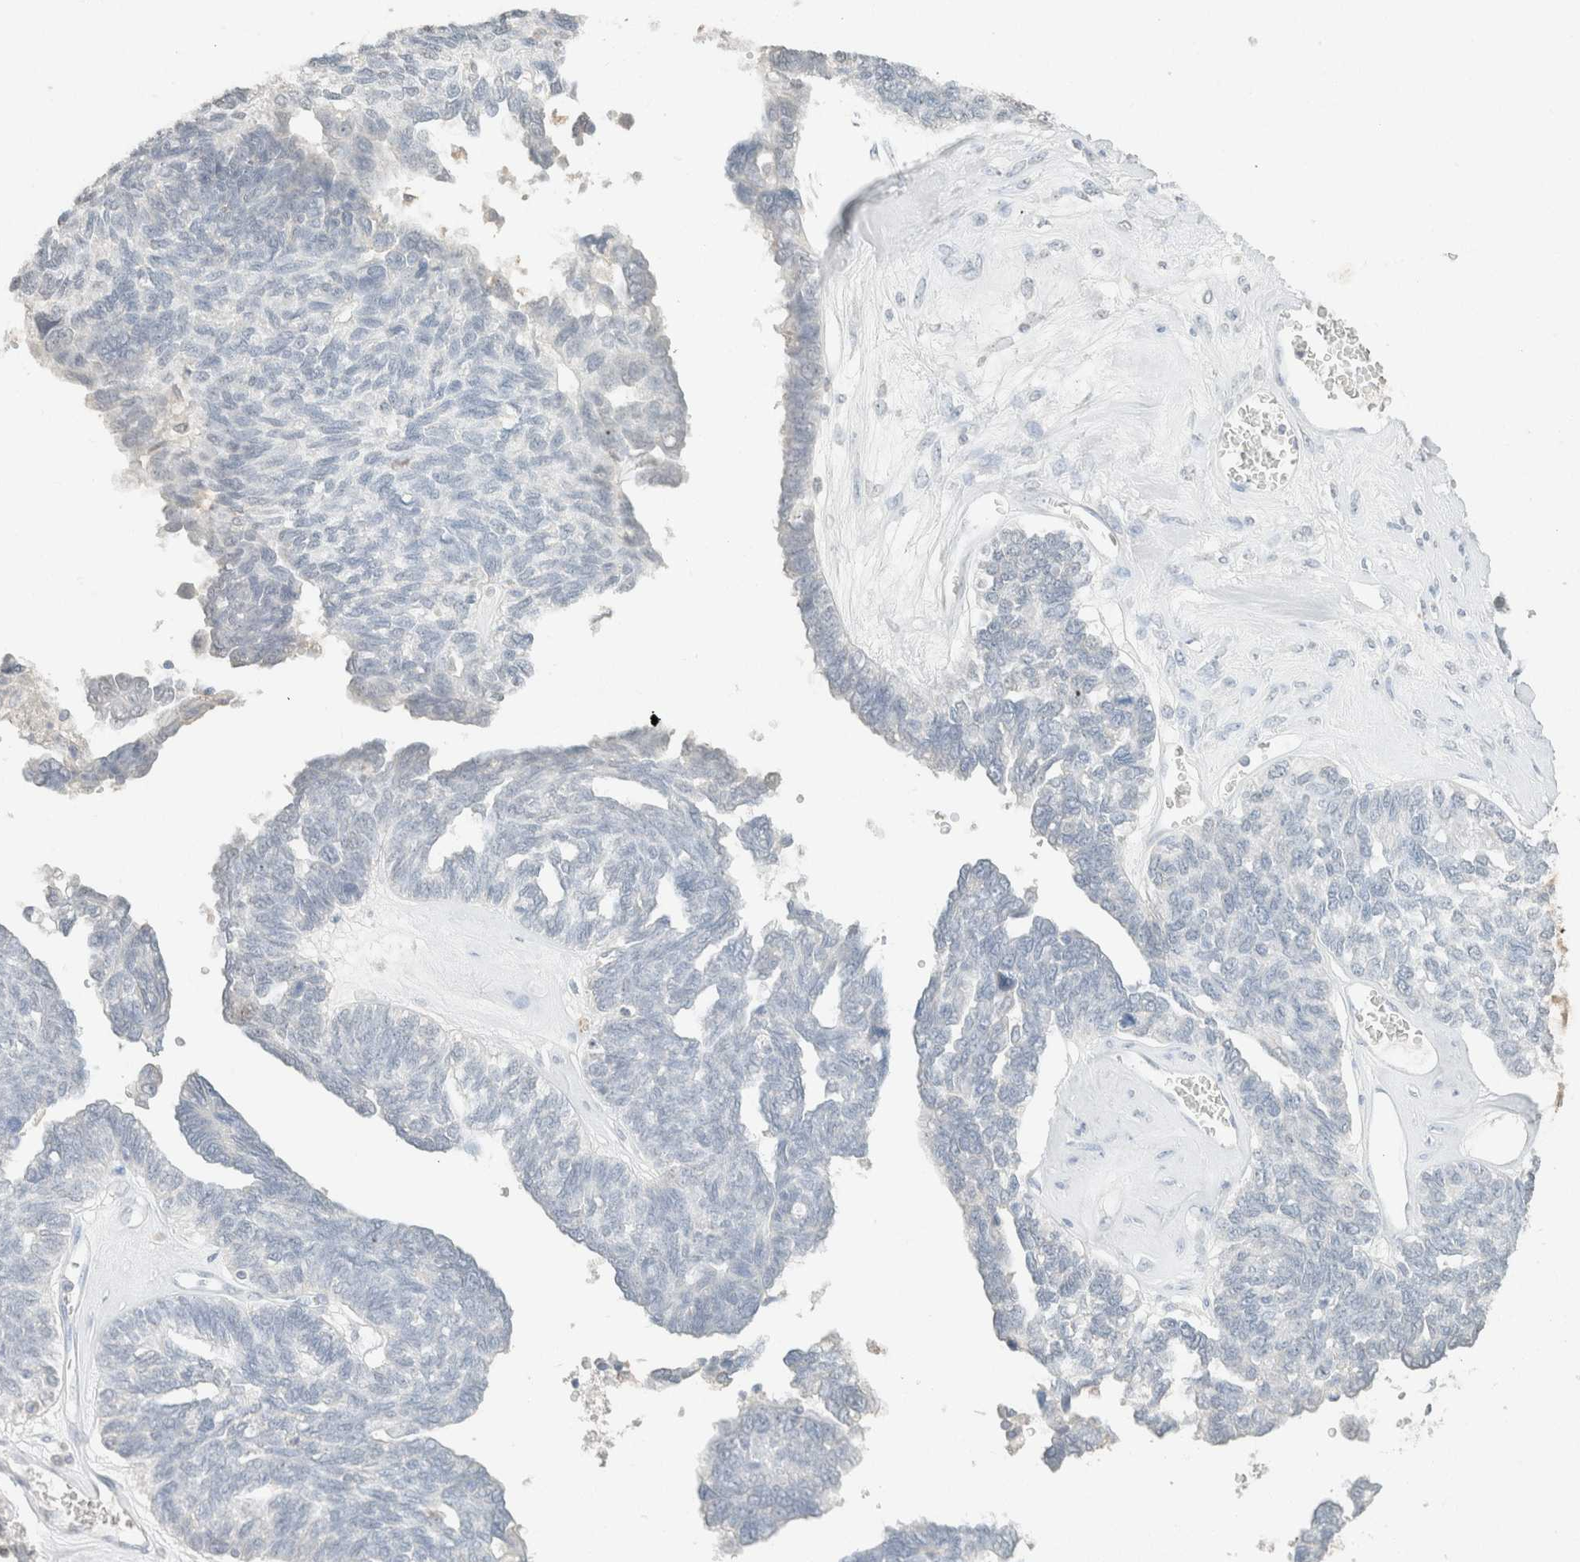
{"staining": {"intensity": "negative", "quantity": "none", "location": "none"}, "tissue": "ovarian cancer", "cell_type": "Tumor cells", "image_type": "cancer", "snomed": [{"axis": "morphology", "description": "Cystadenocarcinoma, serous, NOS"}, {"axis": "topography", "description": "Ovary"}], "caption": "Immunohistochemical staining of ovarian cancer (serous cystadenocarcinoma) demonstrates no significant expression in tumor cells.", "gene": "CPA1", "patient": {"sex": "female", "age": 79}}